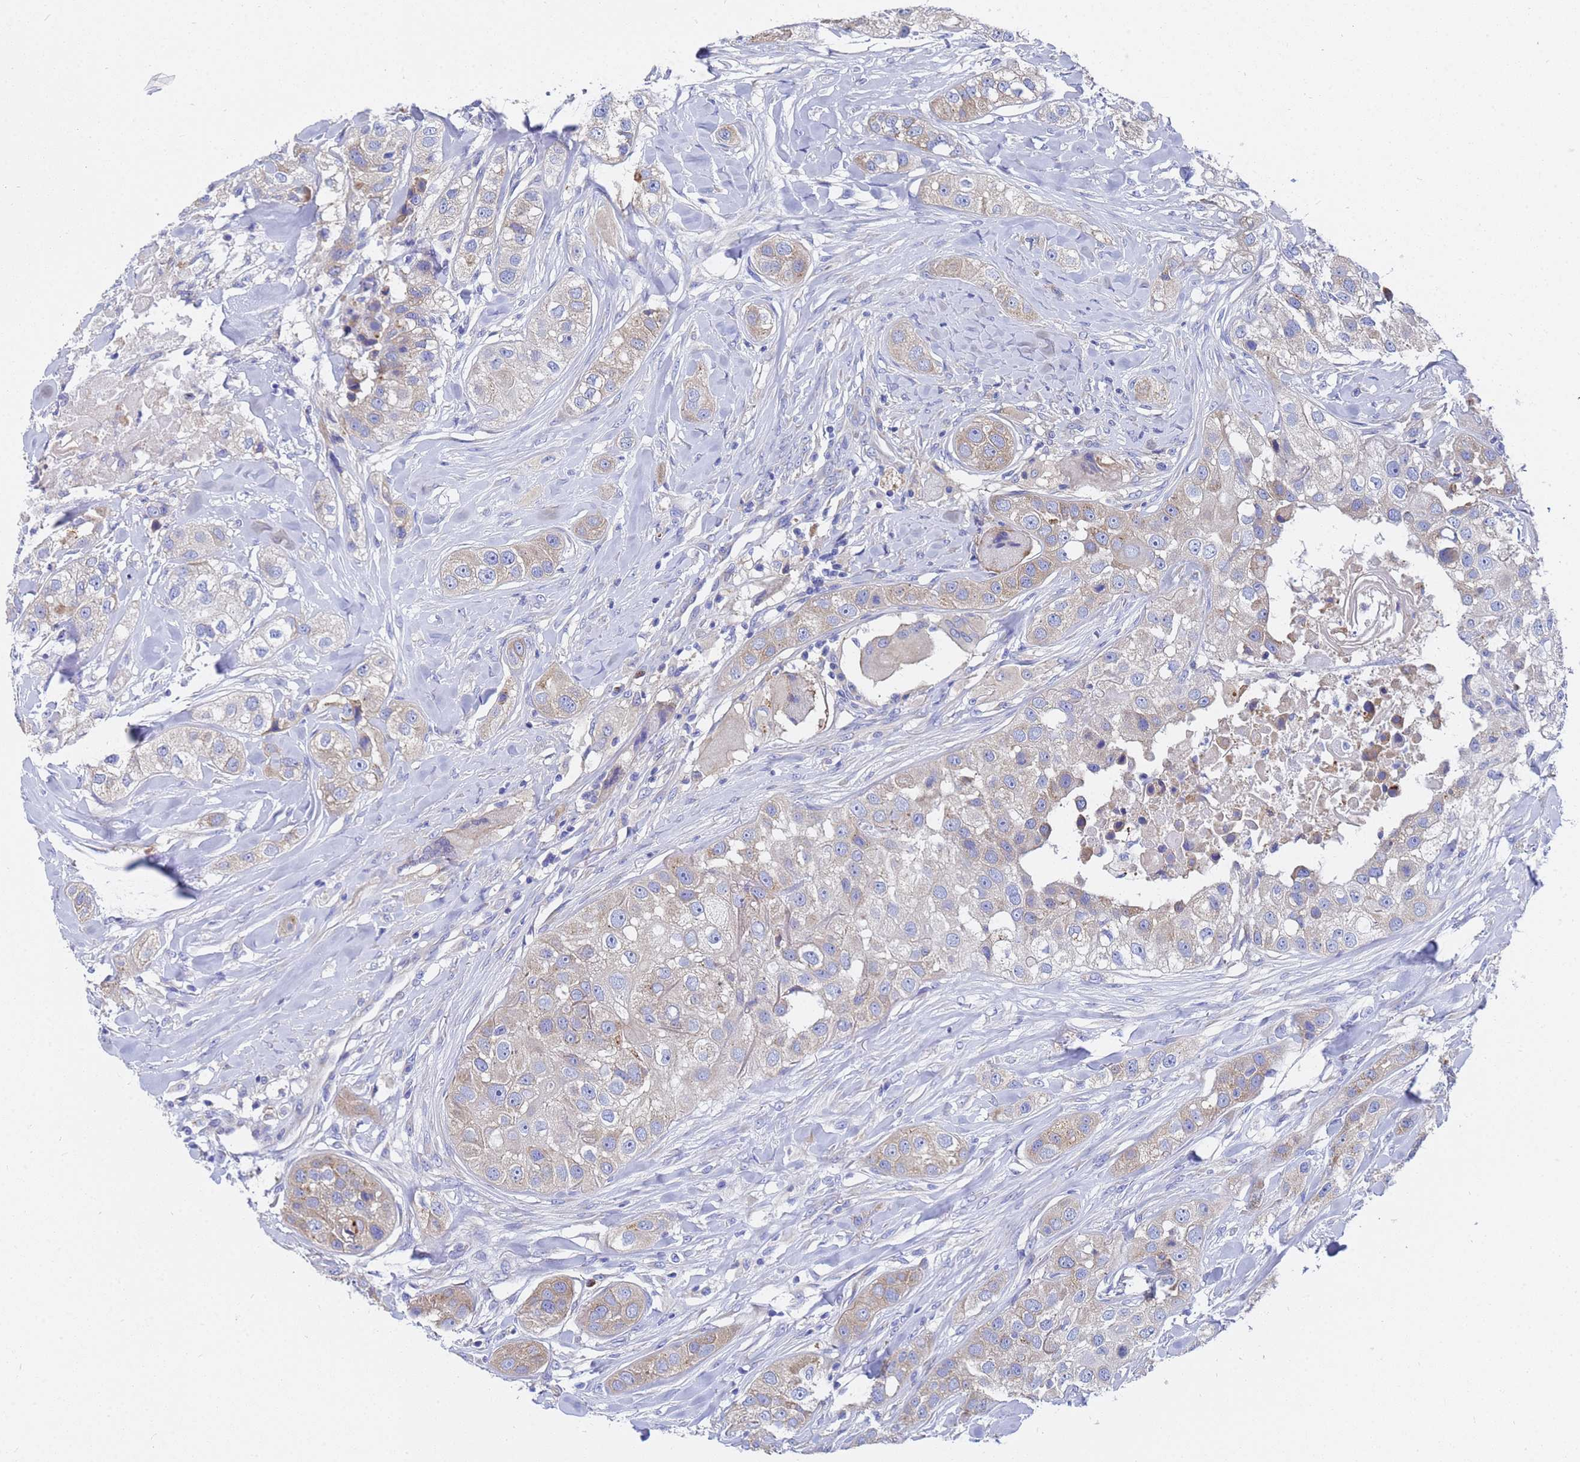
{"staining": {"intensity": "weak", "quantity": ">75%", "location": "cytoplasmic/membranous"}, "tissue": "head and neck cancer", "cell_type": "Tumor cells", "image_type": "cancer", "snomed": [{"axis": "morphology", "description": "Normal tissue, NOS"}, {"axis": "morphology", "description": "Squamous cell carcinoma, NOS"}, {"axis": "topography", "description": "Skeletal muscle"}, {"axis": "topography", "description": "Head-Neck"}], "caption": "Head and neck cancer was stained to show a protein in brown. There is low levels of weak cytoplasmic/membranous positivity in about >75% of tumor cells.", "gene": "TM4SF4", "patient": {"sex": "male", "age": 51}}